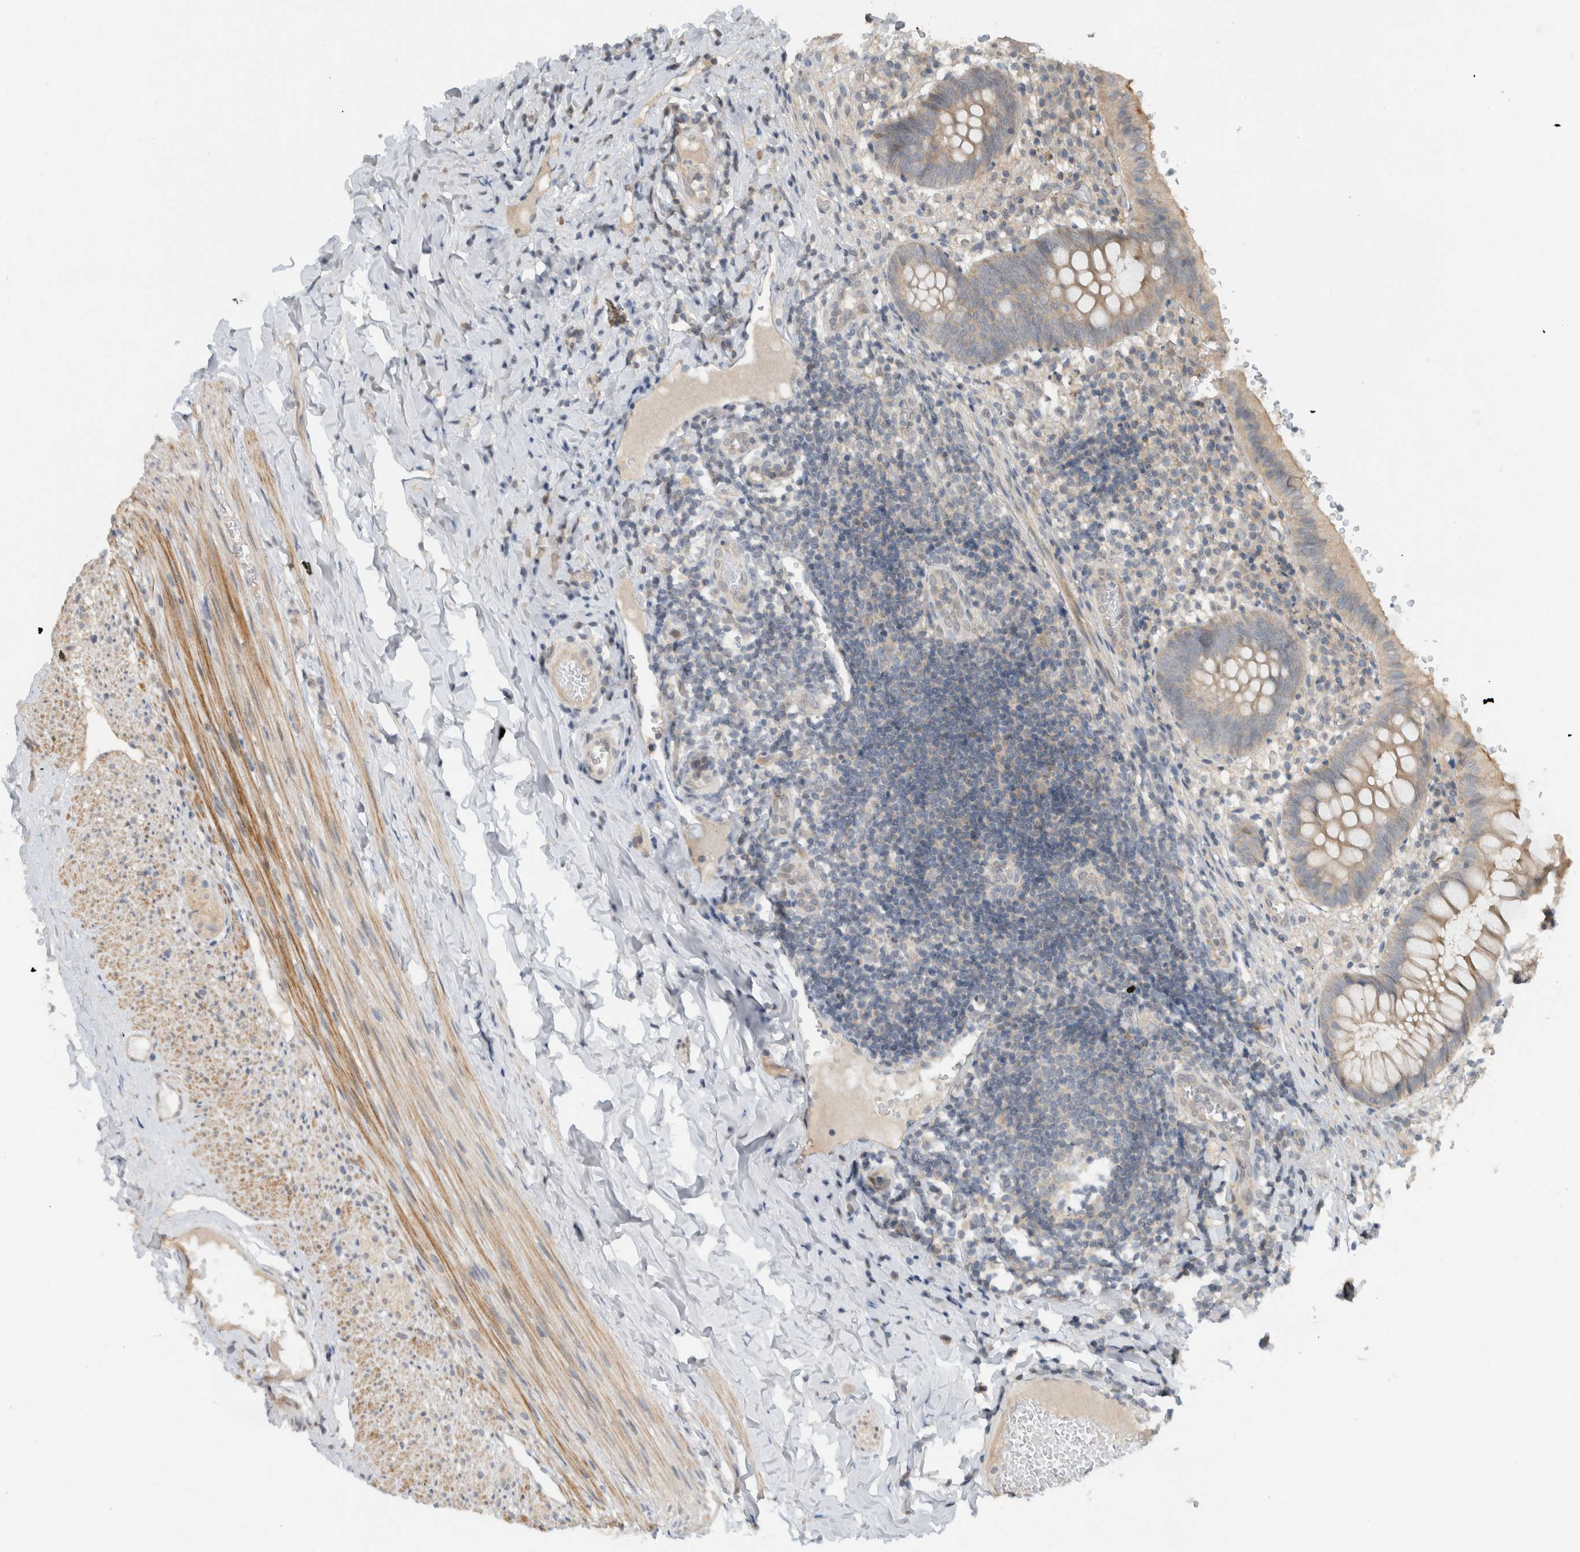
{"staining": {"intensity": "weak", "quantity": "<25%", "location": "cytoplasmic/membranous"}, "tissue": "appendix", "cell_type": "Glandular cells", "image_type": "normal", "snomed": [{"axis": "morphology", "description": "Normal tissue, NOS"}, {"axis": "topography", "description": "Appendix"}], "caption": "Immunohistochemistry (IHC) micrograph of unremarkable appendix: human appendix stained with DAB demonstrates no significant protein positivity in glandular cells.", "gene": "ERCC6L2", "patient": {"sex": "male", "age": 8}}